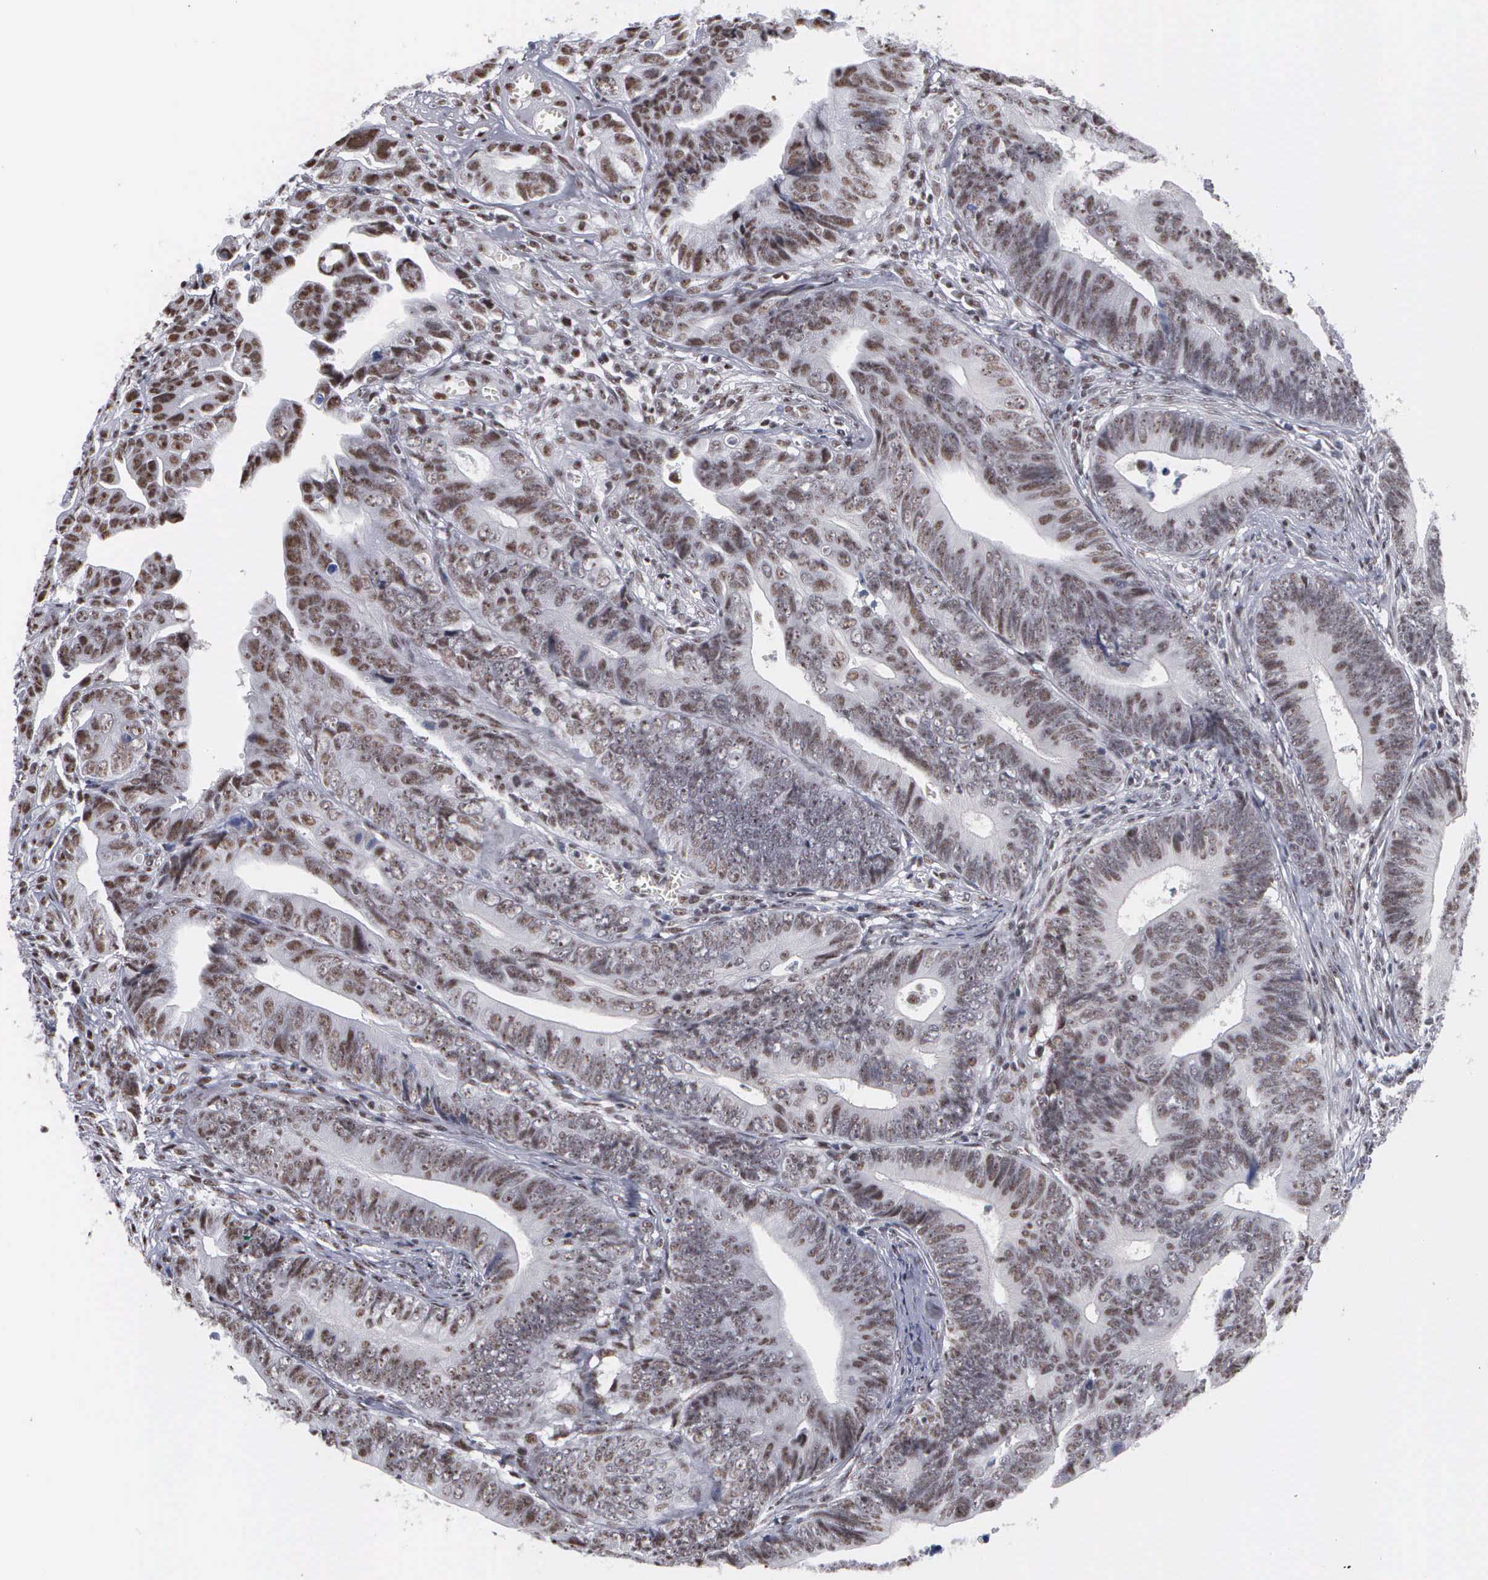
{"staining": {"intensity": "moderate", "quantity": "25%-75%", "location": "nuclear"}, "tissue": "colorectal cancer", "cell_type": "Tumor cells", "image_type": "cancer", "snomed": [{"axis": "morphology", "description": "Adenocarcinoma, NOS"}, {"axis": "topography", "description": "Colon"}], "caption": "Protein expression analysis of human colorectal cancer reveals moderate nuclear staining in approximately 25%-75% of tumor cells.", "gene": "KIAA0586", "patient": {"sex": "female", "age": 78}}